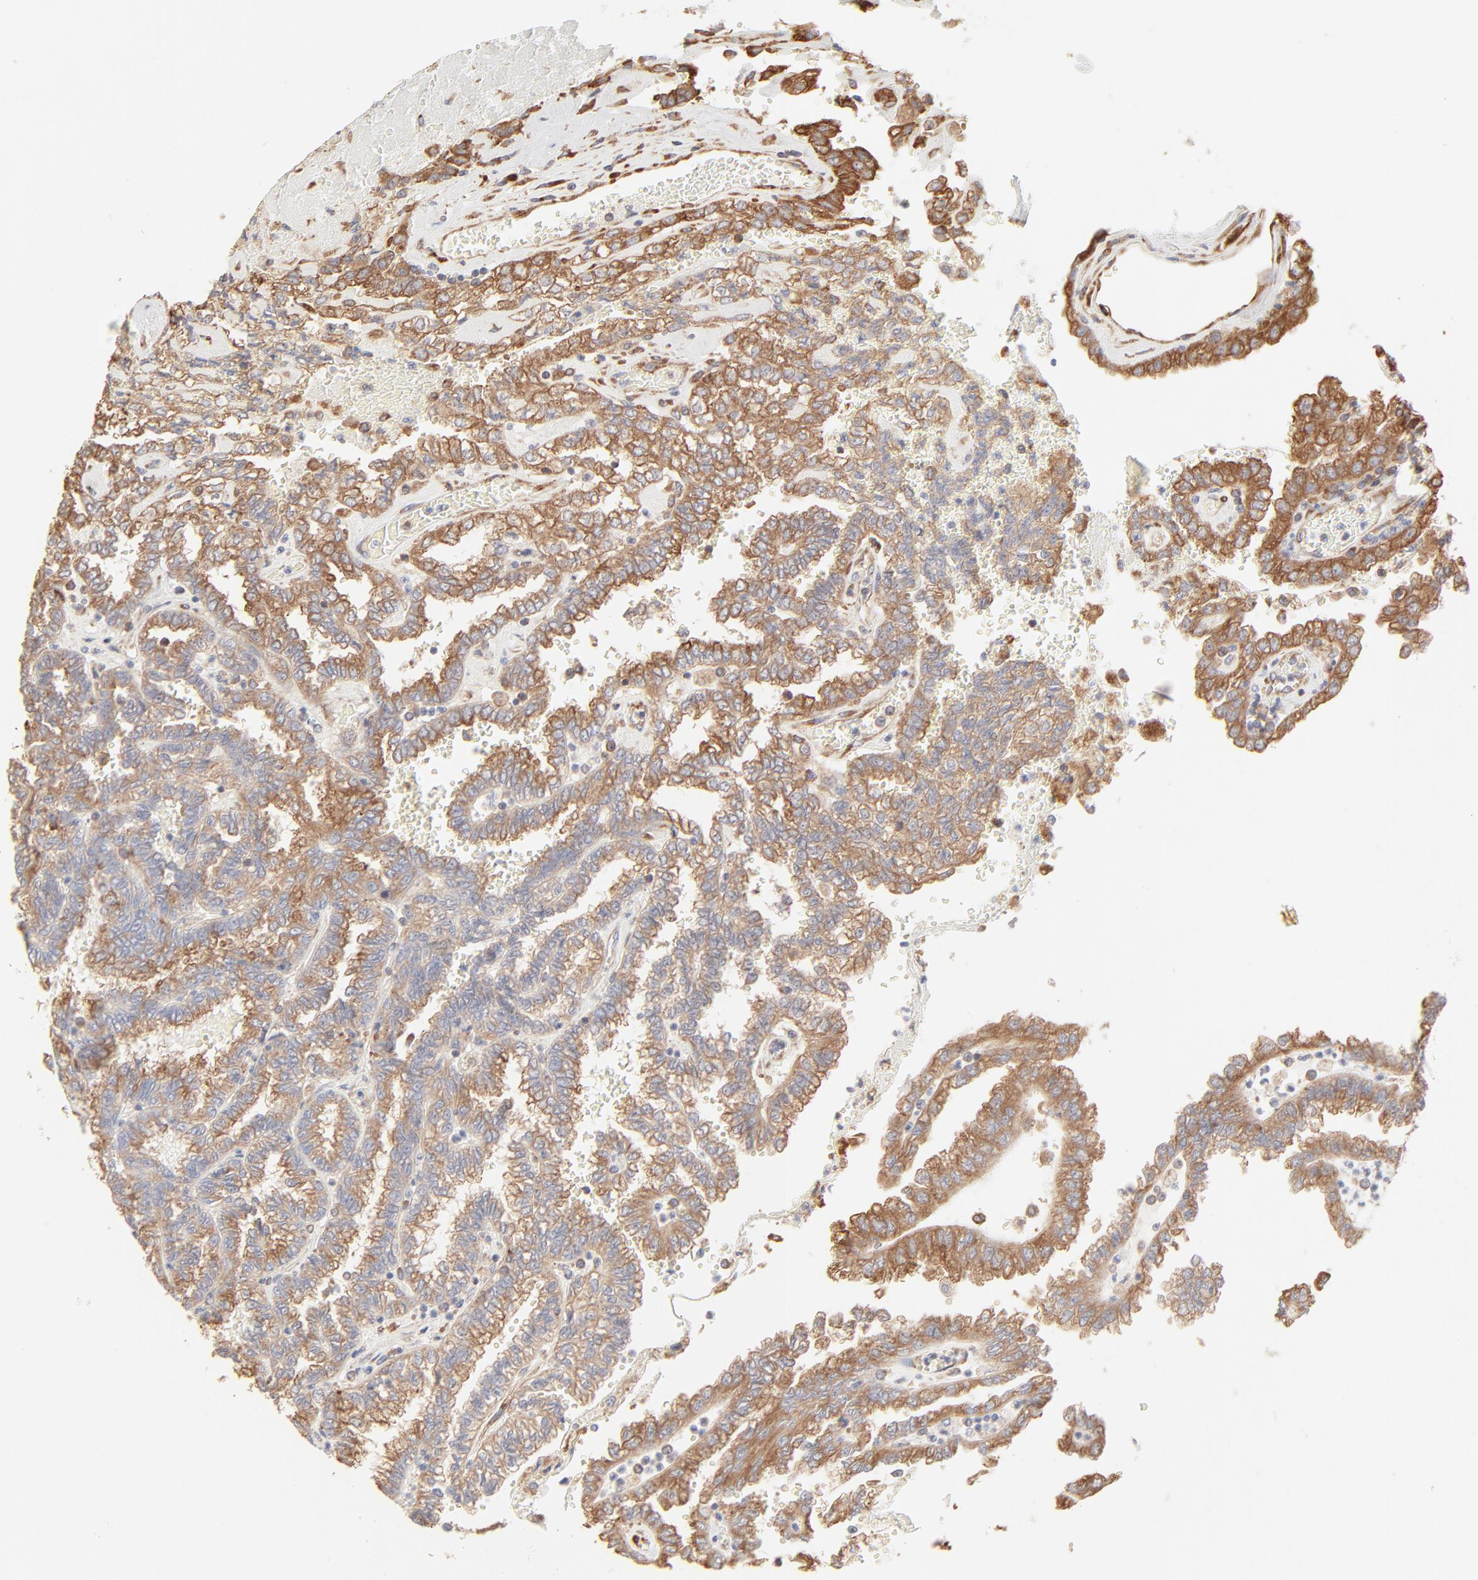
{"staining": {"intensity": "moderate", "quantity": ">75%", "location": "cytoplasmic/membranous"}, "tissue": "renal cancer", "cell_type": "Tumor cells", "image_type": "cancer", "snomed": [{"axis": "morphology", "description": "Inflammation, NOS"}, {"axis": "morphology", "description": "Adenocarcinoma, NOS"}, {"axis": "topography", "description": "Kidney"}], "caption": "IHC photomicrograph of adenocarcinoma (renal) stained for a protein (brown), which displays medium levels of moderate cytoplasmic/membranous positivity in about >75% of tumor cells.", "gene": "RPS20", "patient": {"sex": "male", "age": 68}}